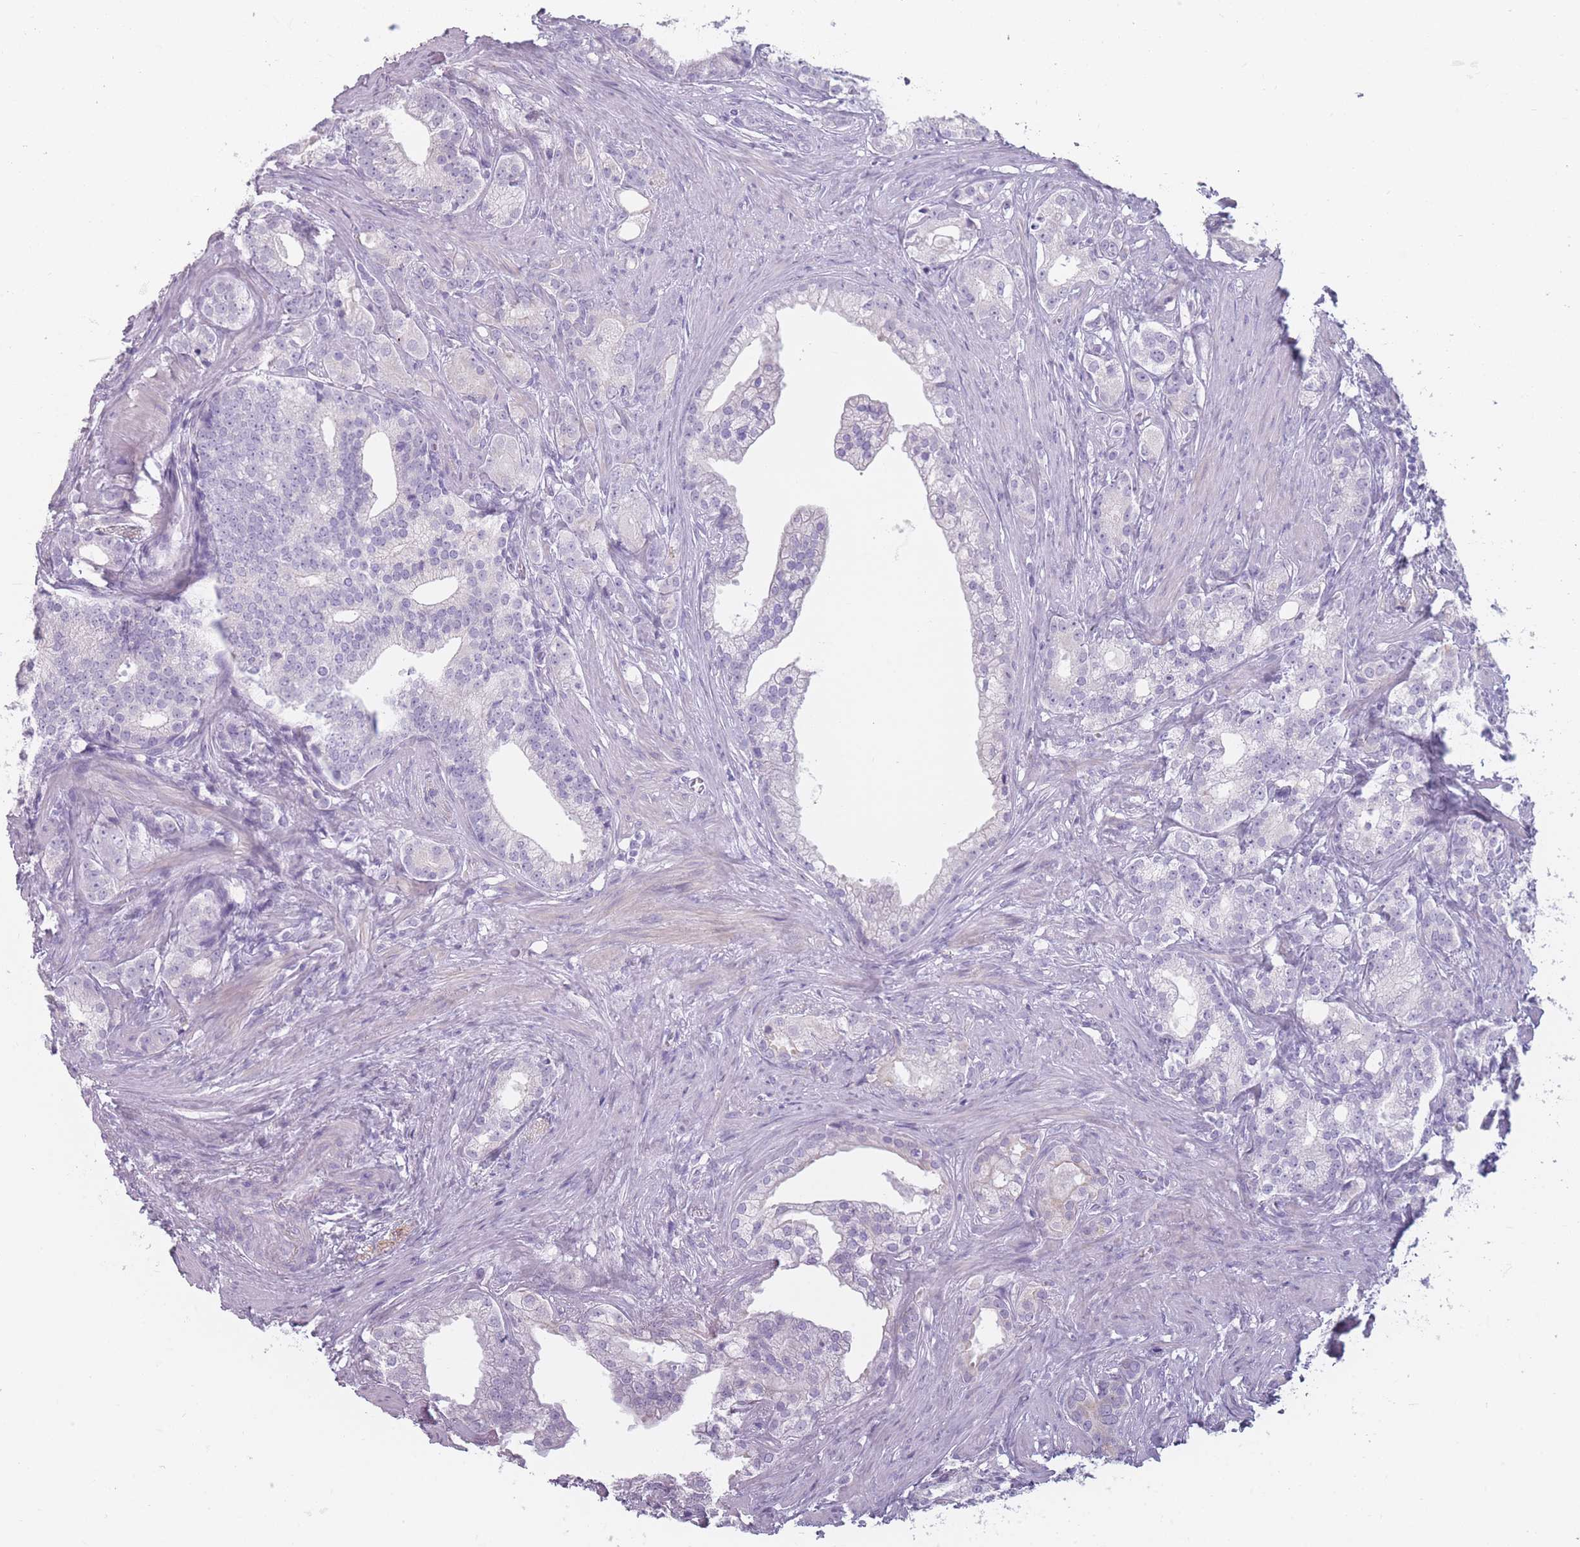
{"staining": {"intensity": "negative", "quantity": "none", "location": "none"}, "tissue": "prostate cancer", "cell_type": "Tumor cells", "image_type": "cancer", "snomed": [{"axis": "morphology", "description": "Adenocarcinoma, Low grade"}, {"axis": "topography", "description": "Prostate"}], "caption": "Tumor cells show no significant protein expression in low-grade adenocarcinoma (prostate).", "gene": "PPFIA3", "patient": {"sex": "male", "age": 71}}